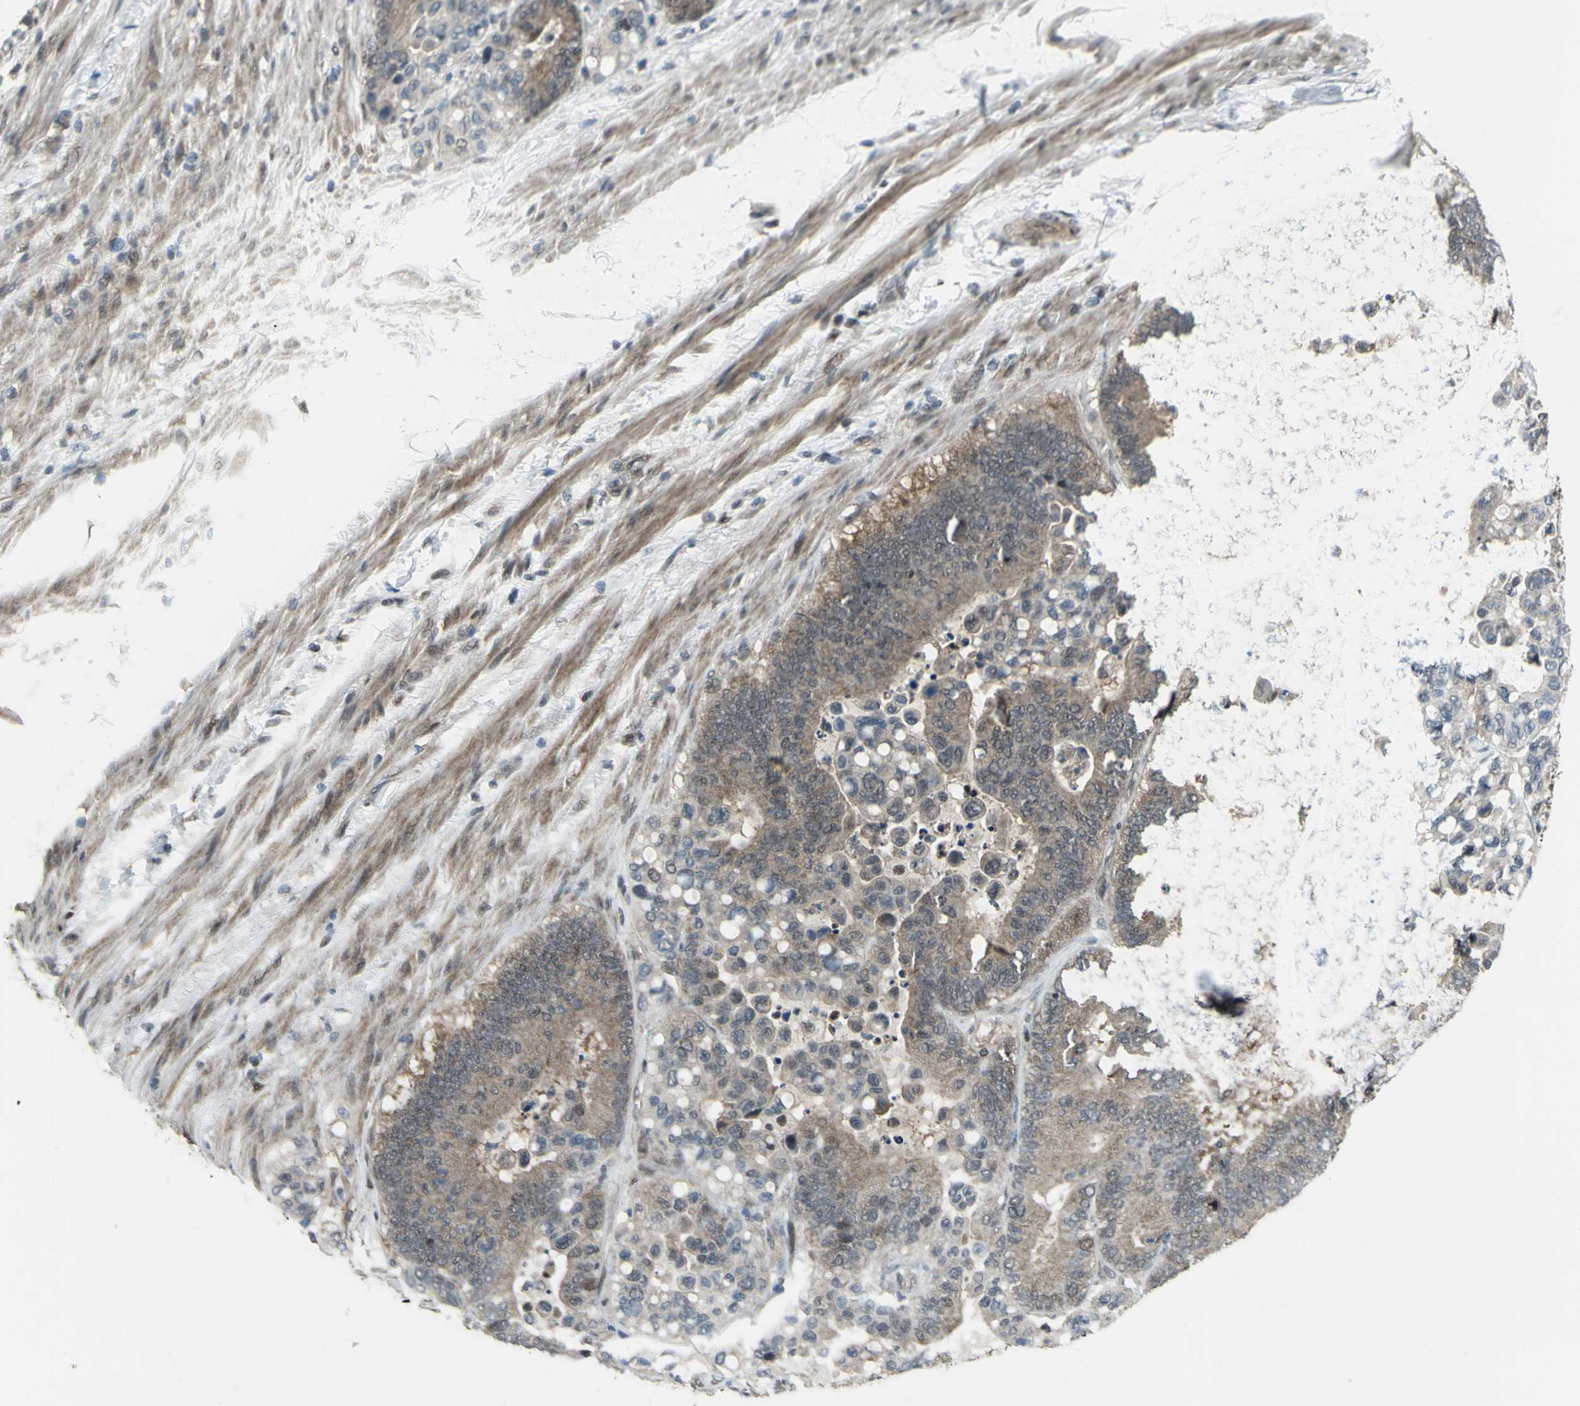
{"staining": {"intensity": "weak", "quantity": ">75%", "location": "cytoplasmic/membranous,nuclear"}, "tissue": "colorectal cancer", "cell_type": "Tumor cells", "image_type": "cancer", "snomed": [{"axis": "morphology", "description": "Normal tissue, NOS"}, {"axis": "morphology", "description": "Adenocarcinoma, NOS"}, {"axis": "topography", "description": "Colon"}], "caption": "About >75% of tumor cells in adenocarcinoma (colorectal) display weak cytoplasmic/membranous and nuclear protein staining as visualized by brown immunohistochemical staining.", "gene": "COPS5", "patient": {"sex": "male", "age": 82}}